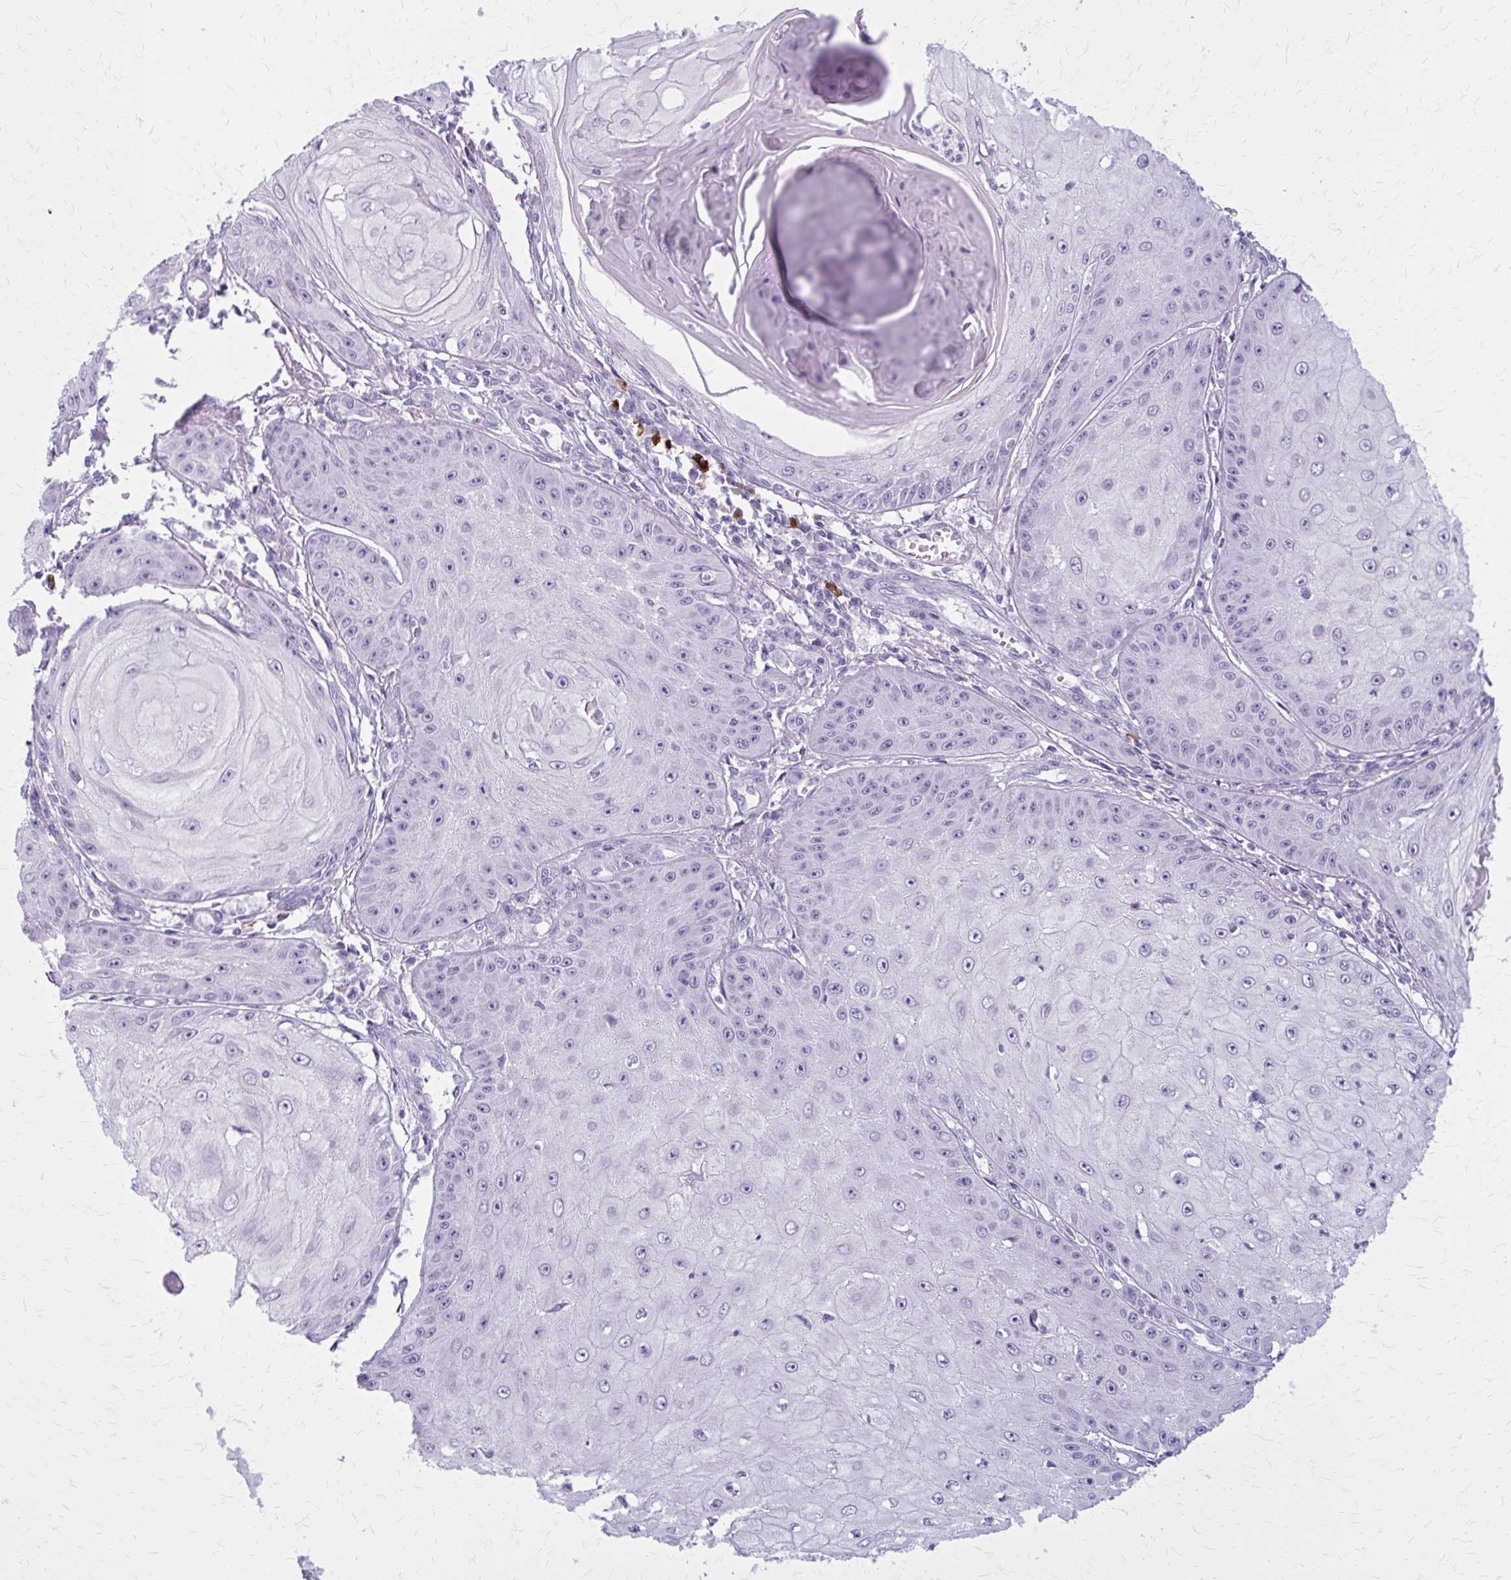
{"staining": {"intensity": "negative", "quantity": "none", "location": "none"}, "tissue": "skin cancer", "cell_type": "Tumor cells", "image_type": "cancer", "snomed": [{"axis": "morphology", "description": "Squamous cell carcinoma, NOS"}, {"axis": "topography", "description": "Skin"}], "caption": "The histopathology image exhibits no significant staining in tumor cells of squamous cell carcinoma (skin). (Stains: DAB (3,3'-diaminobenzidine) immunohistochemistry with hematoxylin counter stain, Microscopy: brightfield microscopy at high magnification).", "gene": "ZDHHC7", "patient": {"sex": "male", "age": 70}}